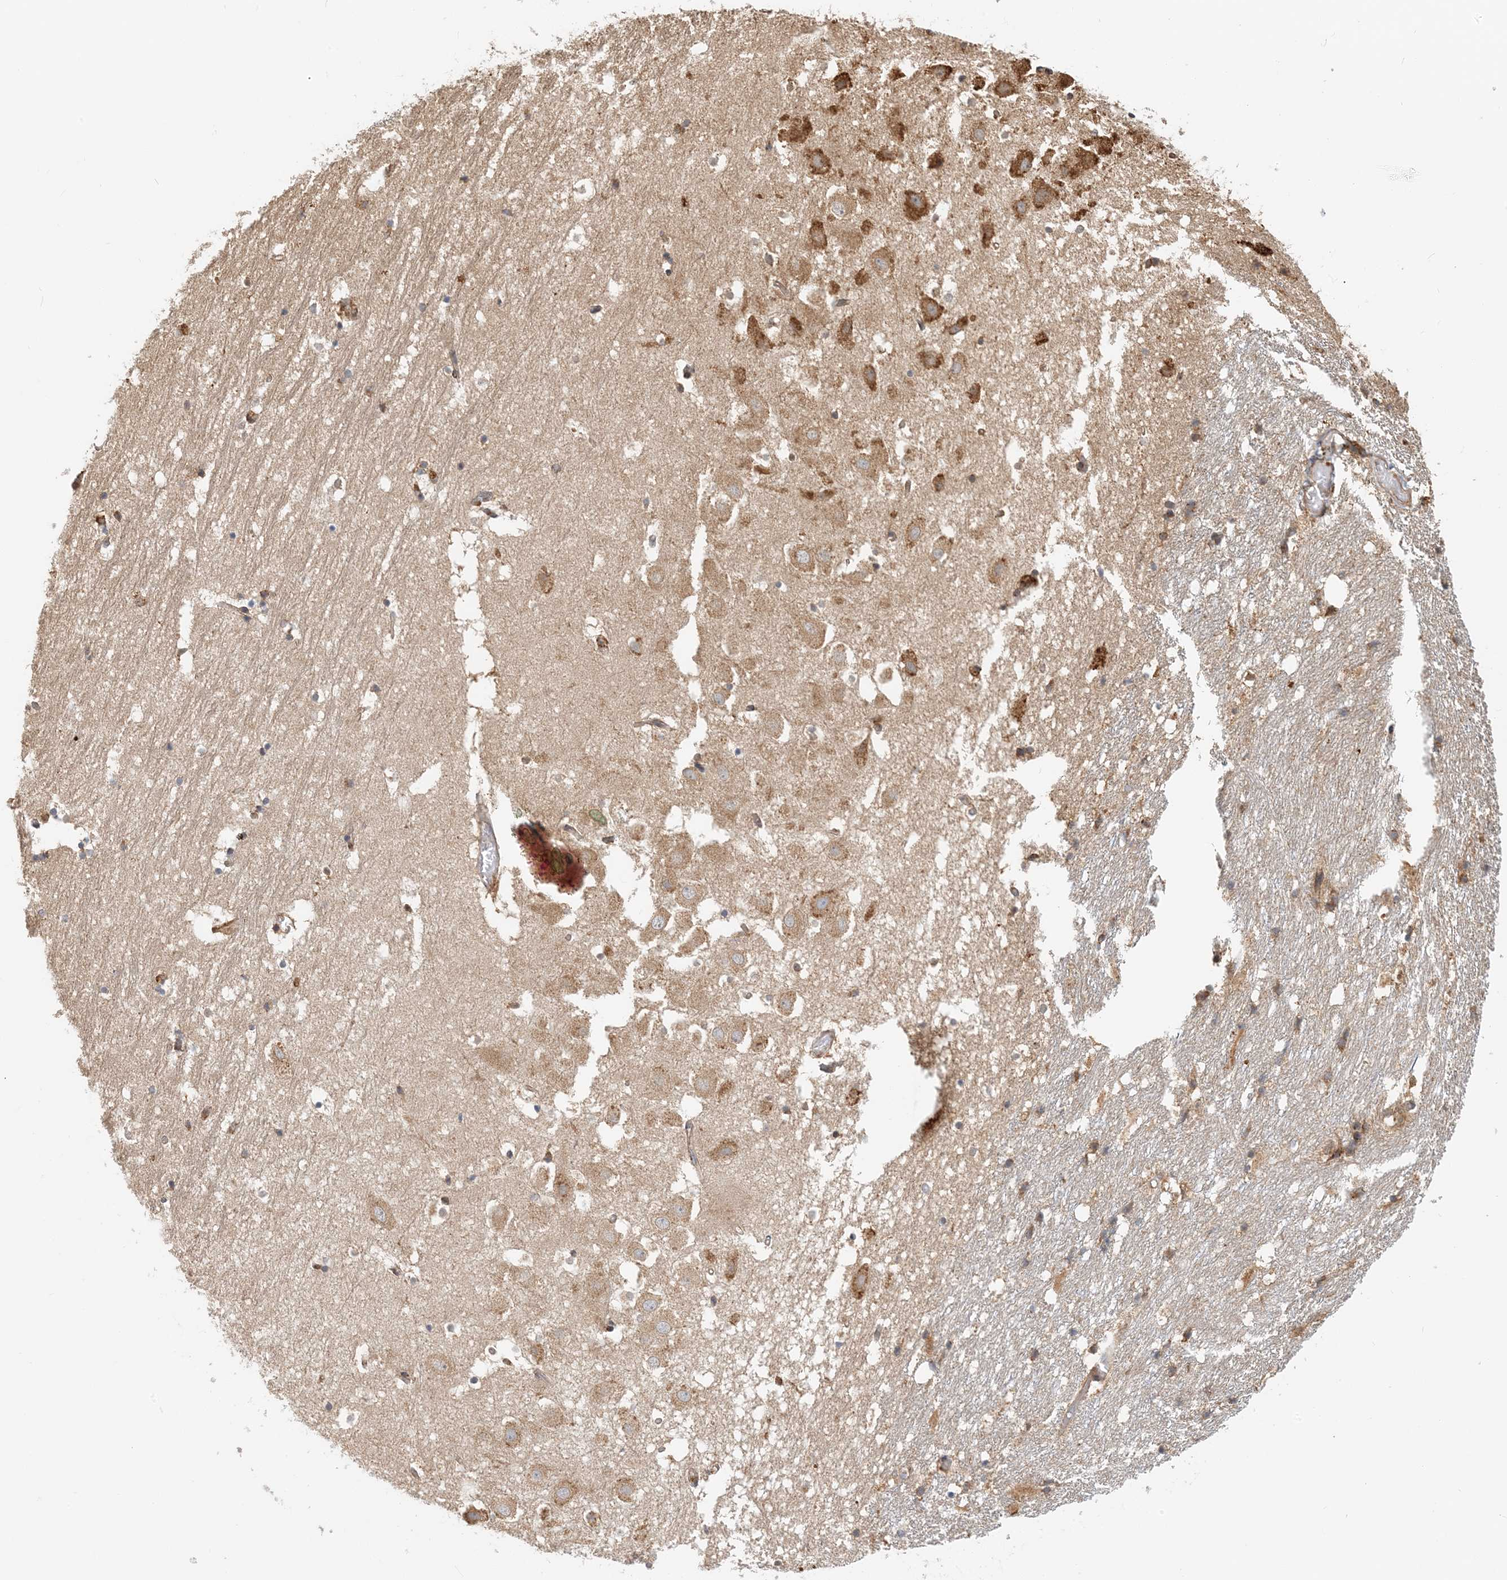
{"staining": {"intensity": "moderate", "quantity": "<25%", "location": "cytoplasmic/membranous"}, "tissue": "hippocampus", "cell_type": "Glial cells", "image_type": "normal", "snomed": [{"axis": "morphology", "description": "Normal tissue, NOS"}, {"axis": "topography", "description": "Hippocampus"}], "caption": "There is low levels of moderate cytoplasmic/membranous positivity in glial cells of normal hippocampus, as demonstrated by immunohistochemical staining (brown color).", "gene": "HNMT", "patient": {"sex": "female", "age": 52}}